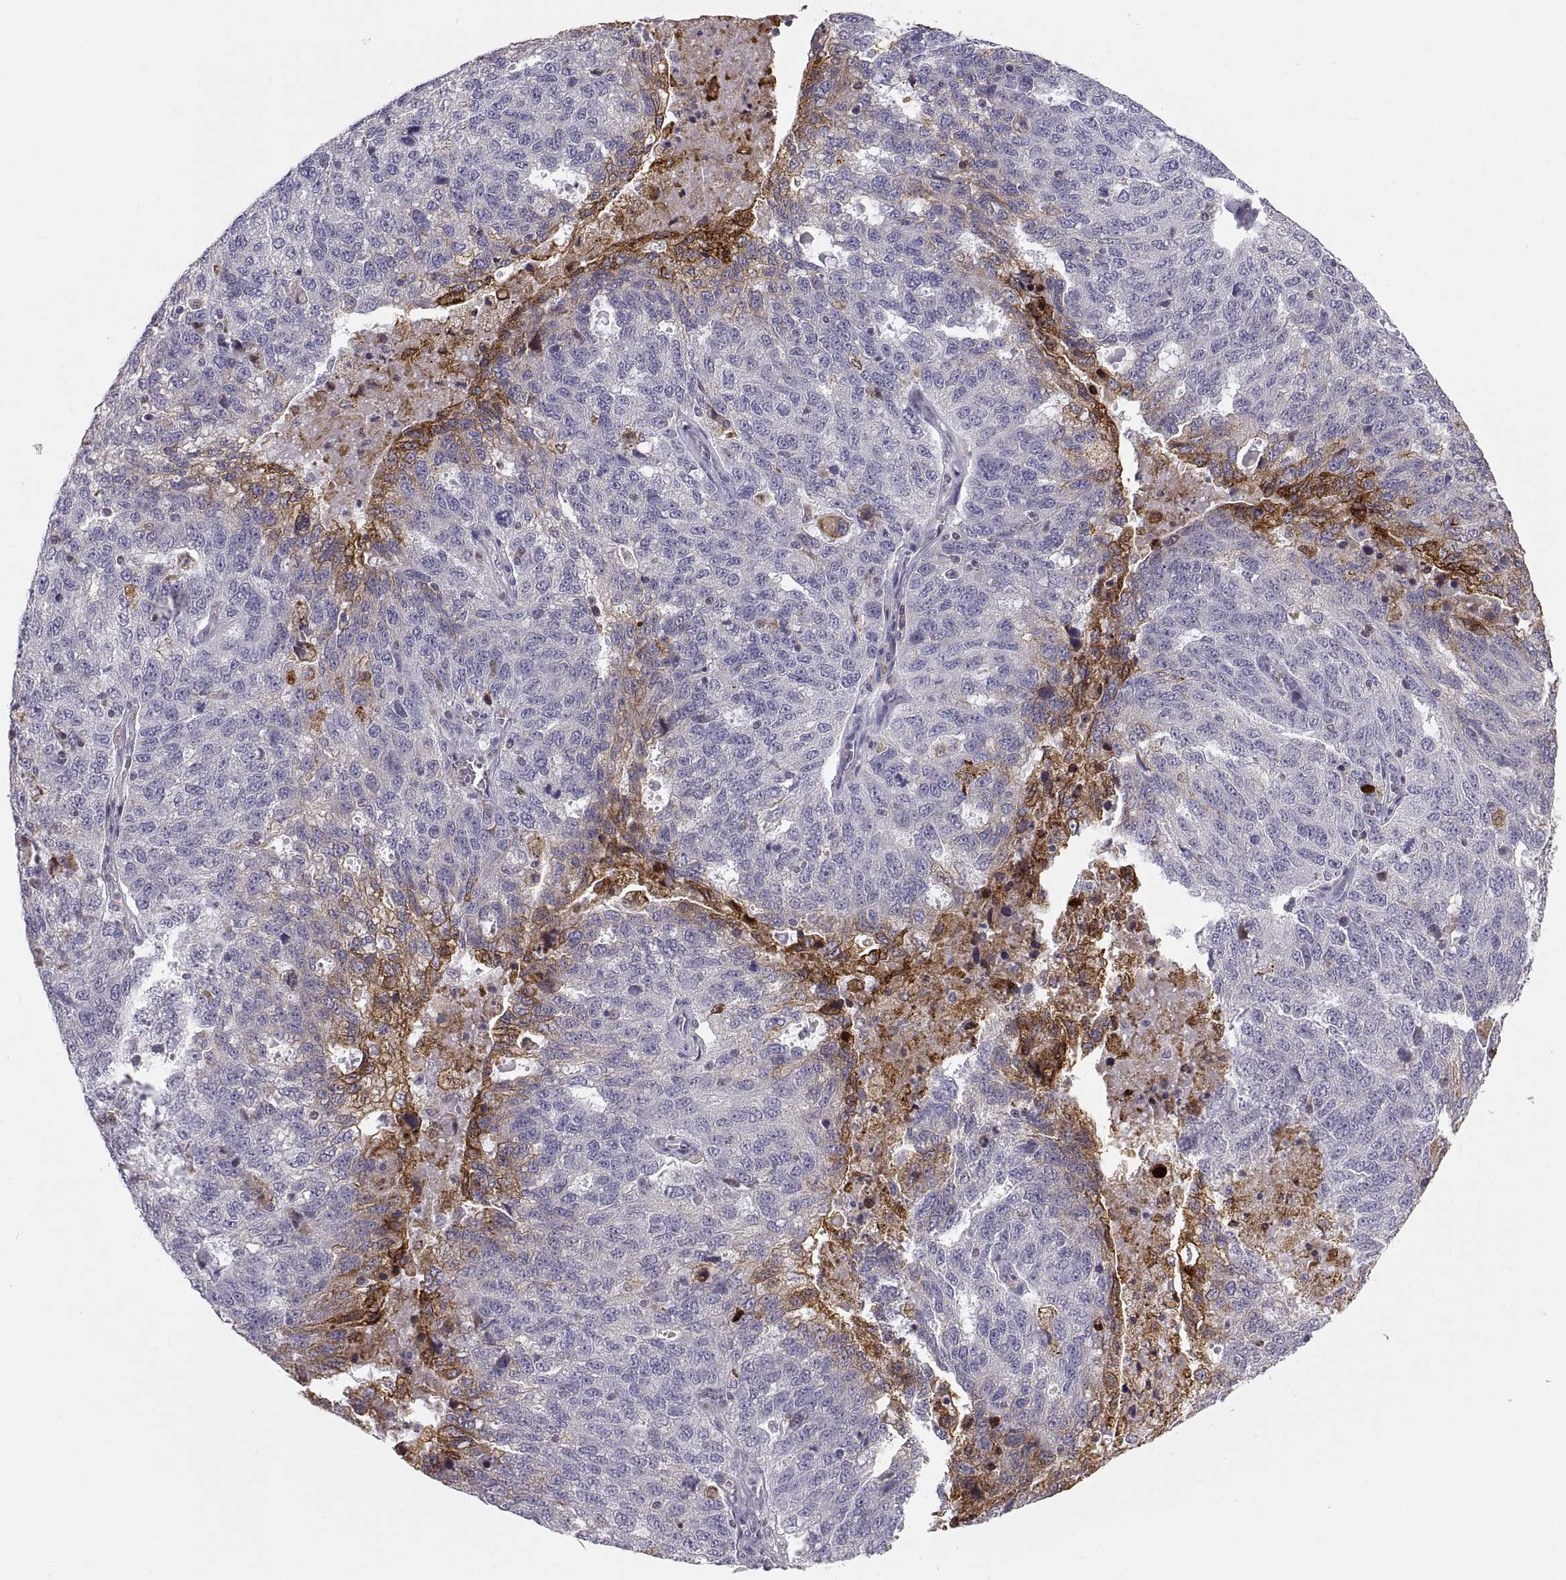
{"staining": {"intensity": "negative", "quantity": "none", "location": "none"}, "tissue": "ovarian cancer", "cell_type": "Tumor cells", "image_type": "cancer", "snomed": [{"axis": "morphology", "description": "Cystadenocarcinoma, serous, NOS"}, {"axis": "topography", "description": "Ovary"}], "caption": "This is a histopathology image of immunohistochemistry staining of ovarian cancer (serous cystadenocarcinoma), which shows no positivity in tumor cells.", "gene": "ERO1A", "patient": {"sex": "female", "age": 71}}